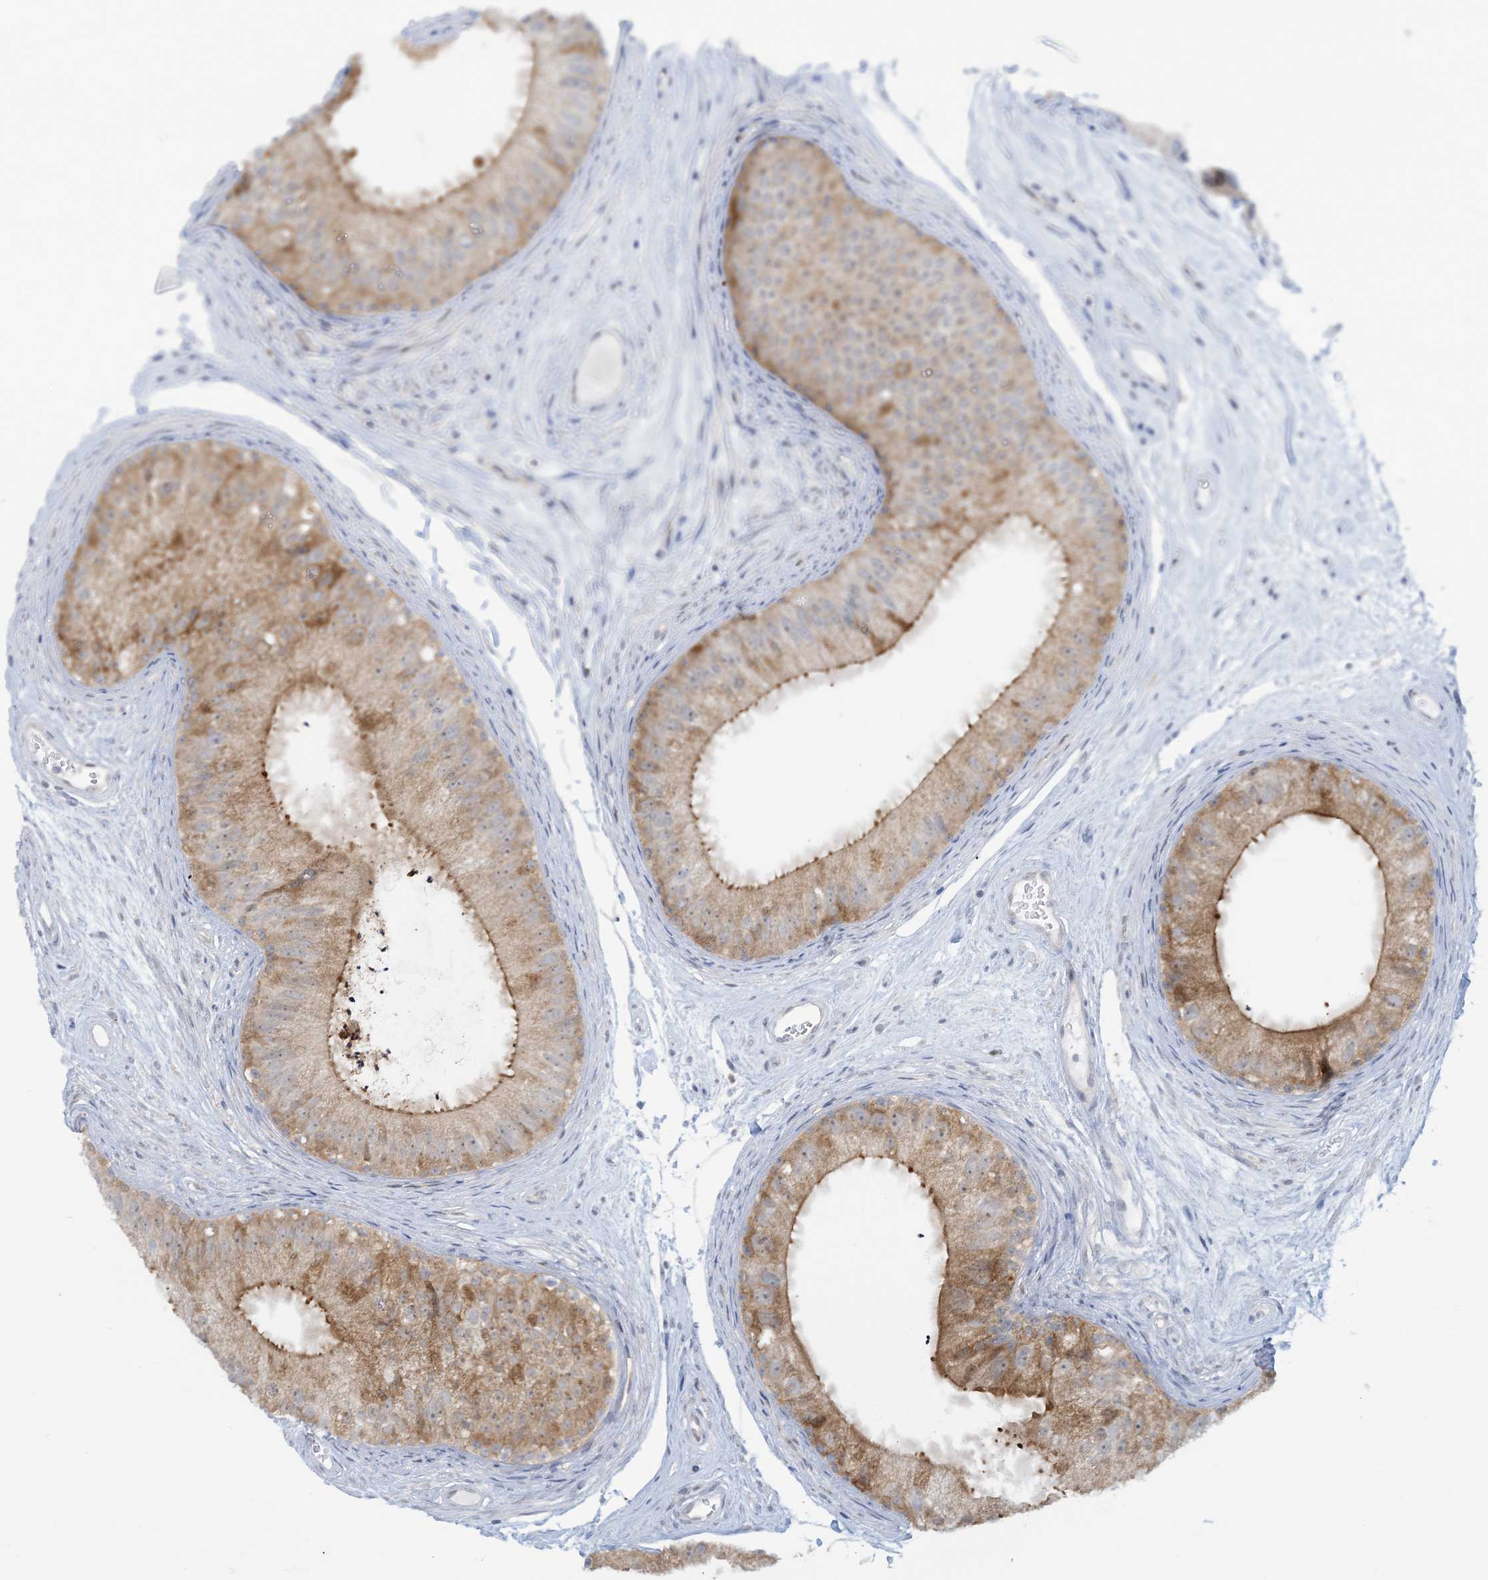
{"staining": {"intensity": "moderate", "quantity": "25%-75%", "location": "cytoplasmic/membranous"}, "tissue": "epididymis", "cell_type": "Glandular cells", "image_type": "normal", "snomed": [{"axis": "morphology", "description": "Normal tissue, NOS"}, {"axis": "topography", "description": "Epididymis"}], "caption": "IHC histopathology image of unremarkable human epididymis stained for a protein (brown), which demonstrates medium levels of moderate cytoplasmic/membranous positivity in about 25%-75% of glandular cells.", "gene": "MRPS18A", "patient": {"sex": "male", "age": 77}}